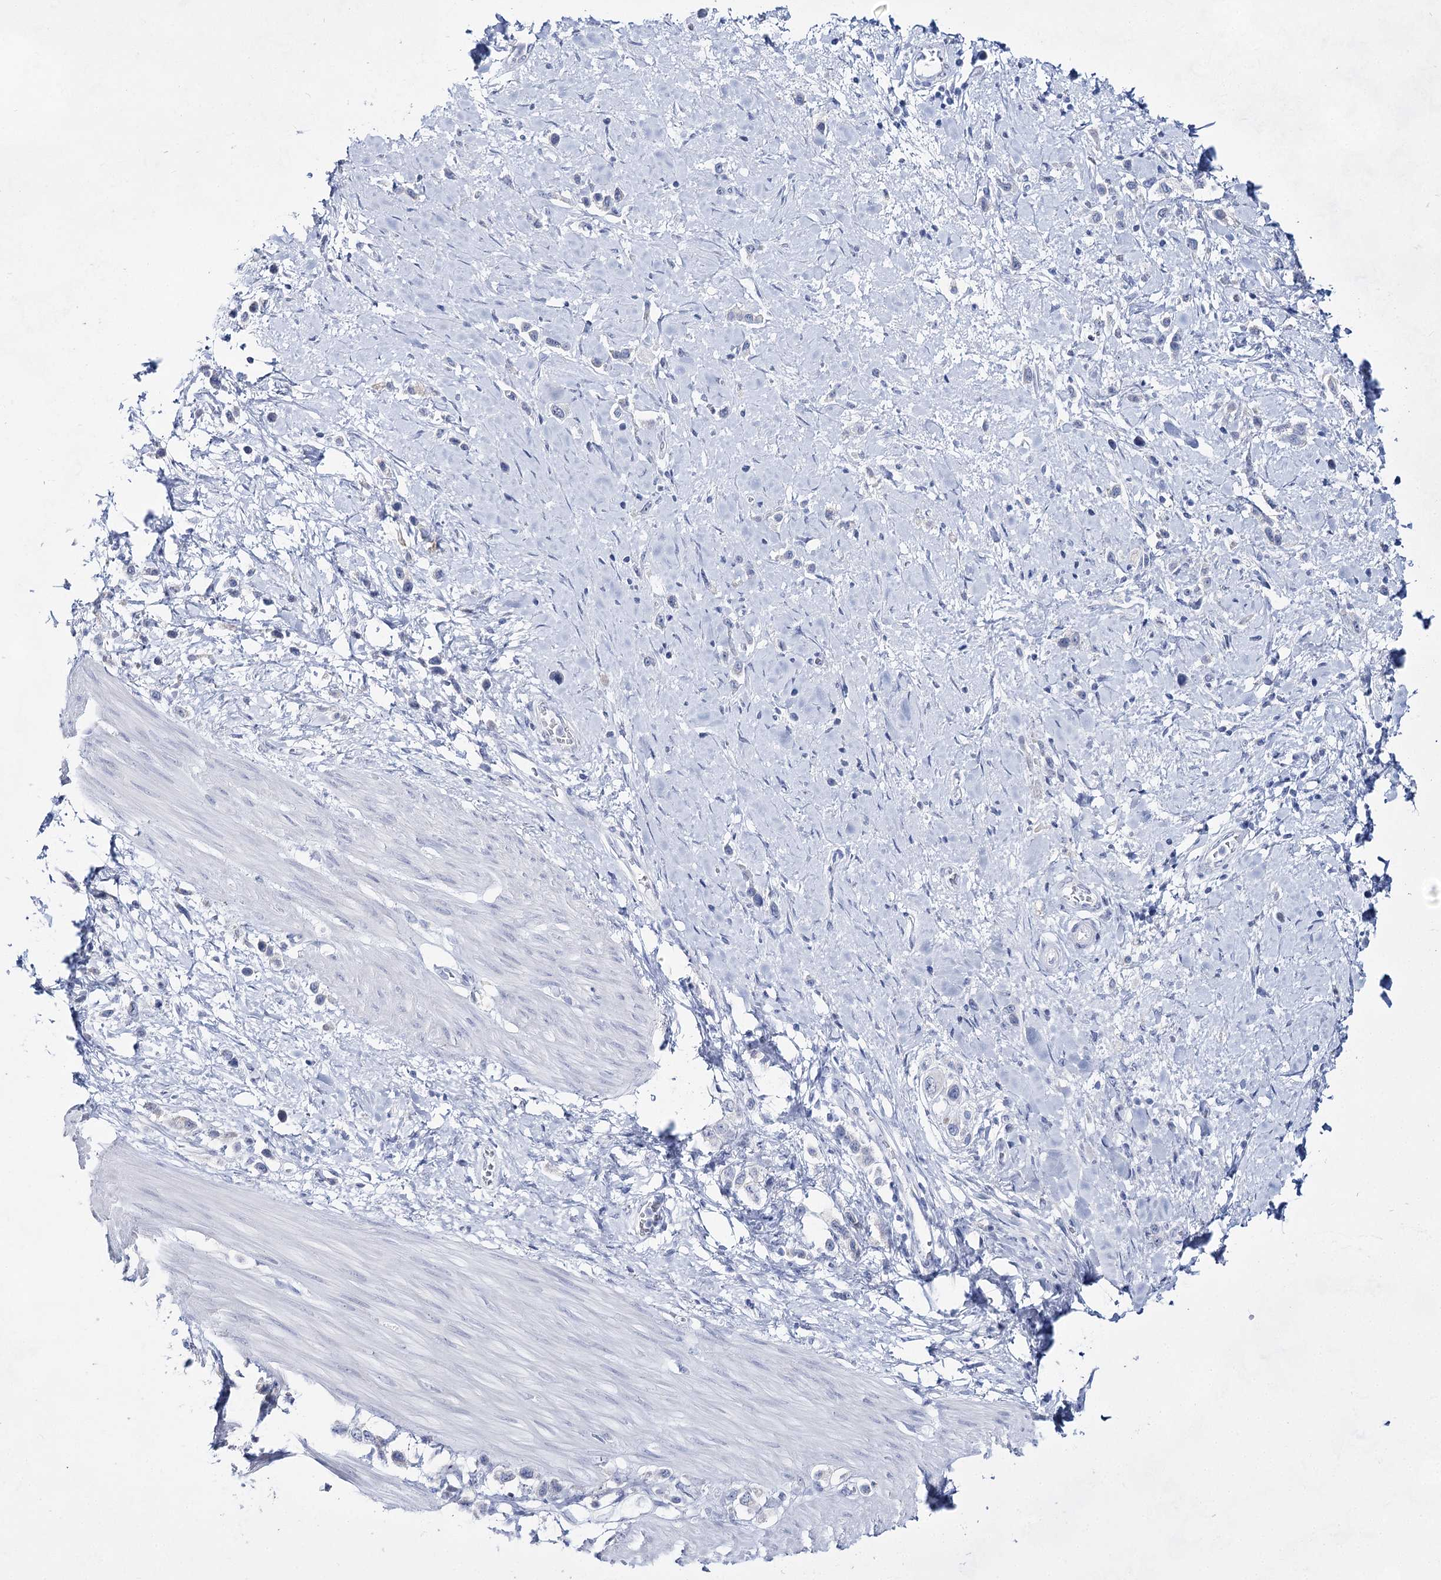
{"staining": {"intensity": "negative", "quantity": "none", "location": "none"}, "tissue": "stomach cancer", "cell_type": "Tumor cells", "image_type": "cancer", "snomed": [{"axis": "morphology", "description": "Adenocarcinoma, NOS"}, {"axis": "topography", "description": "Stomach"}], "caption": "Stomach cancer was stained to show a protein in brown. There is no significant expression in tumor cells.", "gene": "BPHL", "patient": {"sex": "female", "age": 65}}